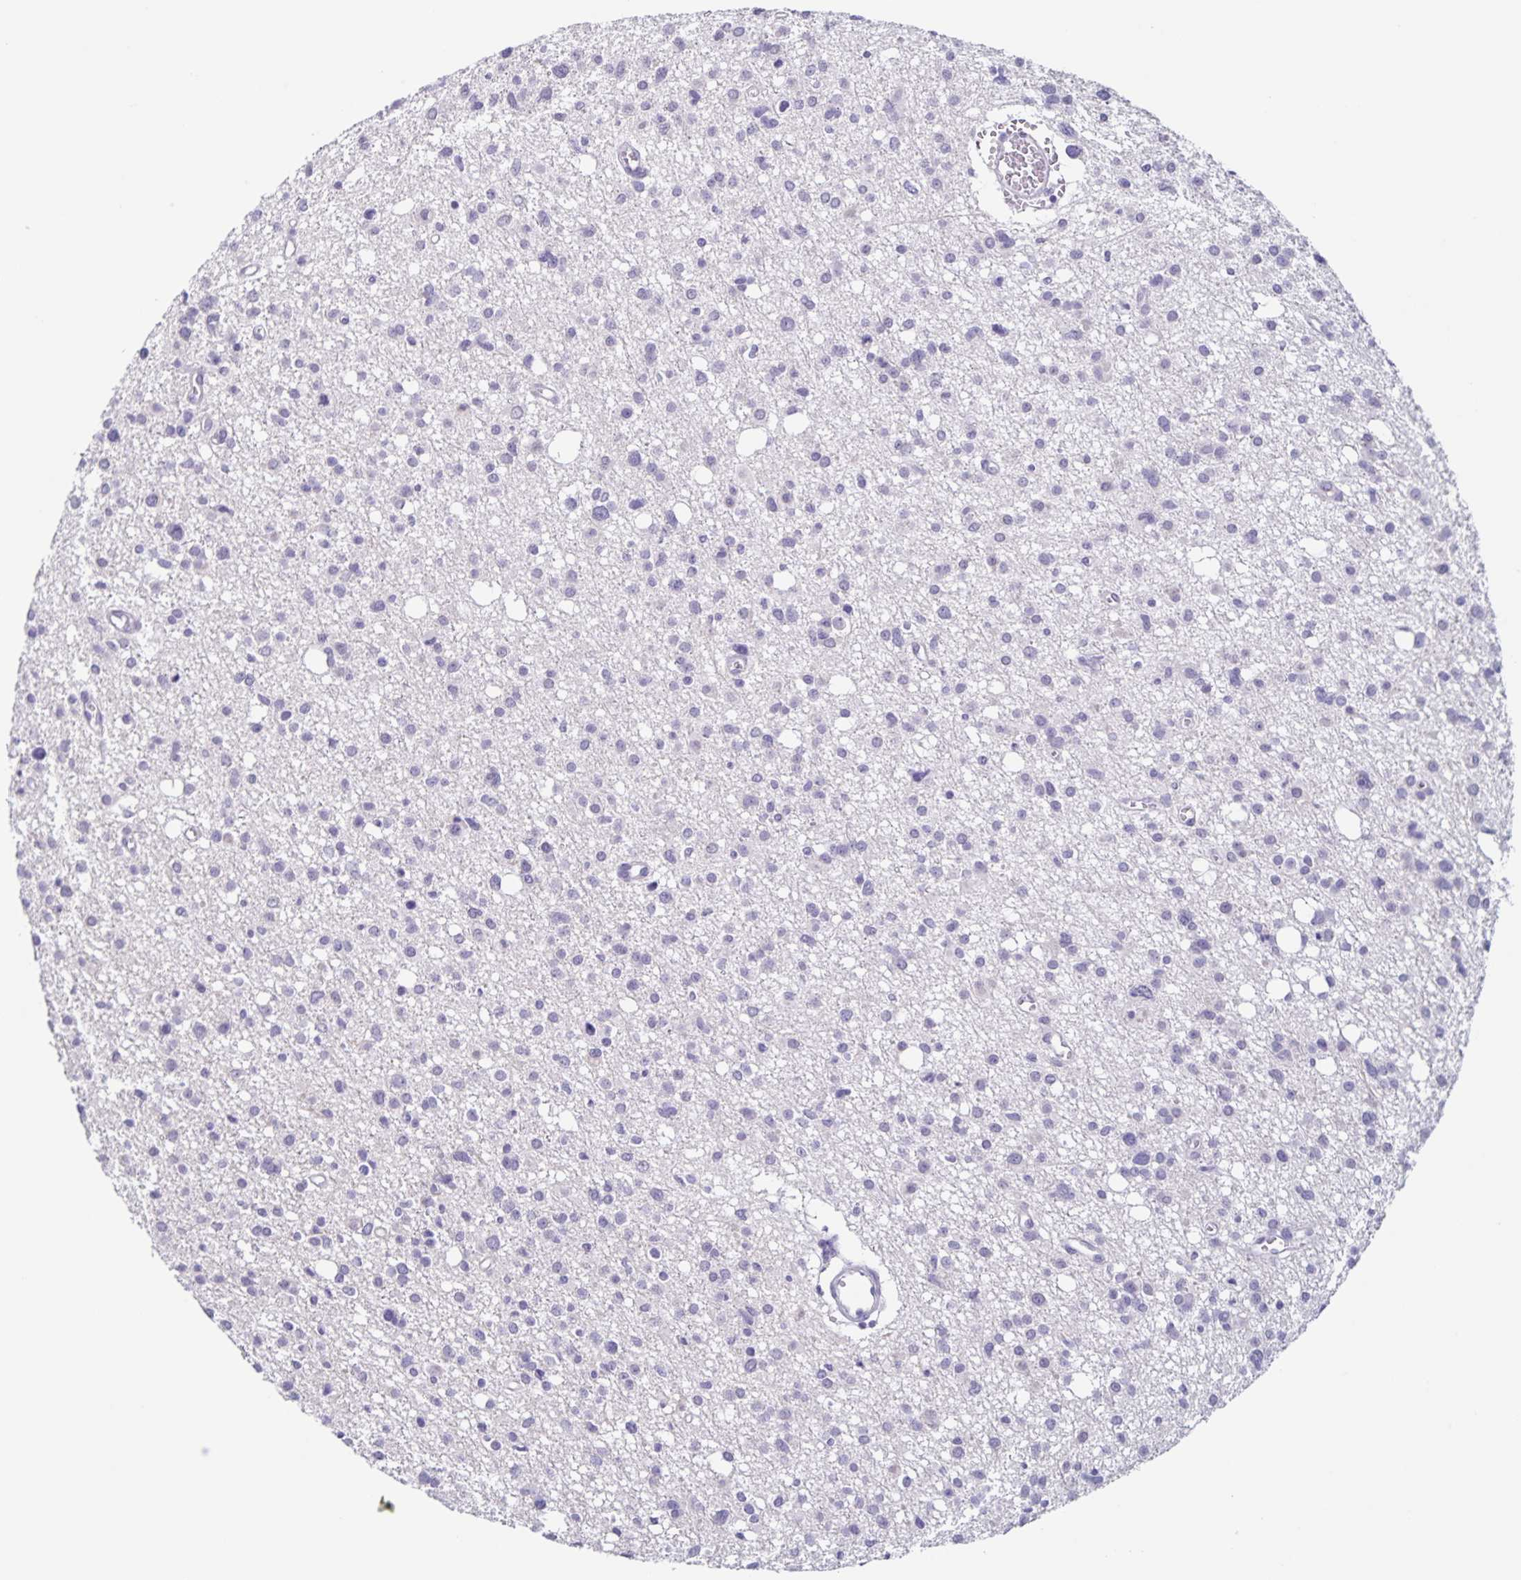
{"staining": {"intensity": "negative", "quantity": "none", "location": "none"}, "tissue": "glioma", "cell_type": "Tumor cells", "image_type": "cancer", "snomed": [{"axis": "morphology", "description": "Glioma, malignant, High grade"}, {"axis": "topography", "description": "Brain"}], "caption": "Immunohistochemical staining of malignant glioma (high-grade) displays no significant staining in tumor cells. (DAB (3,3'-diaminobenzidine) immunohistochemistry (IHC) with hematoxylin counter stain).", "gene": "SLC12A3", "patient": {"sex": "male", "age": 23}}